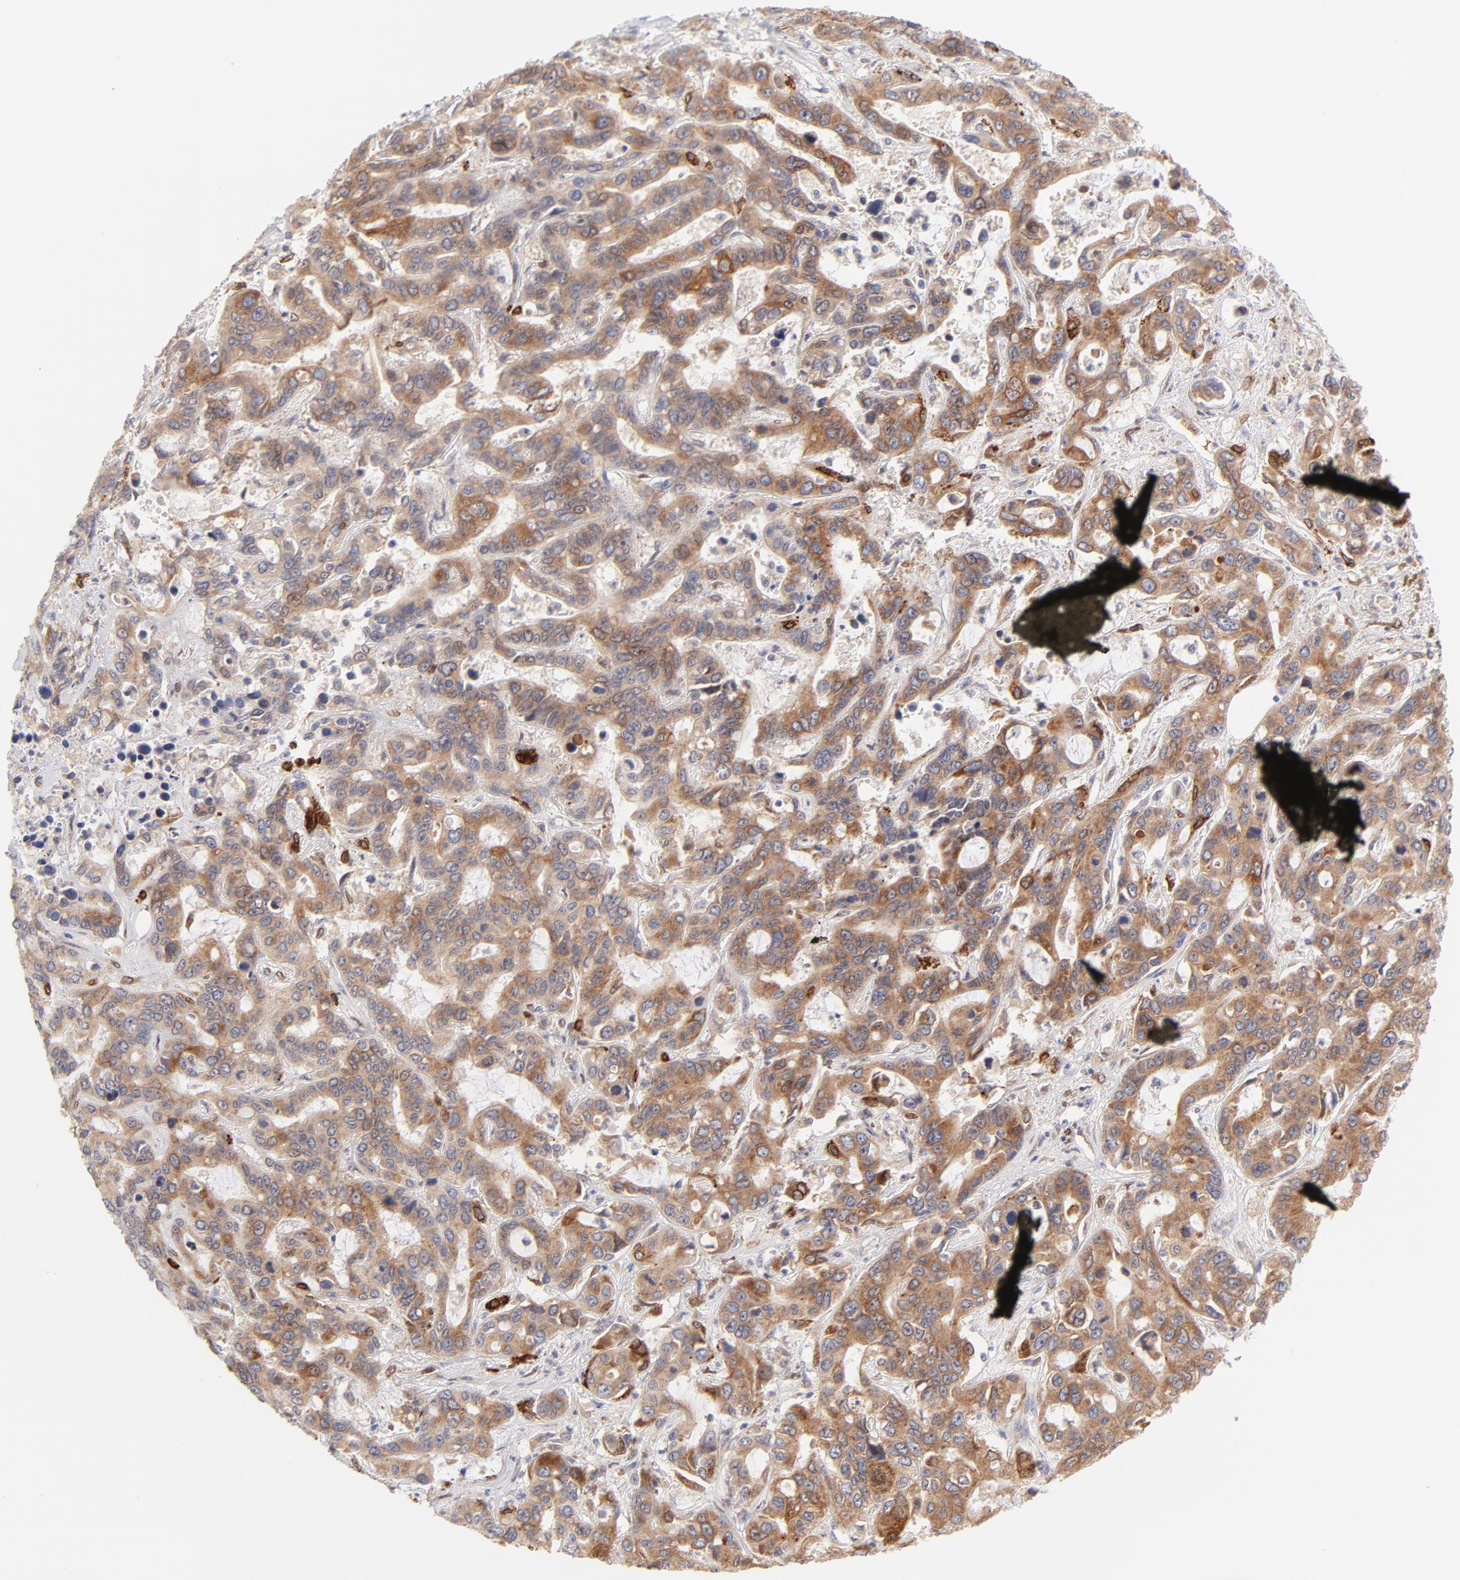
{"staining": {"intensity": "moderate", "quantity": ">75%", "location": "cytoplasmic/membranous"}, "tissue": "liver cancer", "cell_type": "Tumor cells", "image_type": "cancer", "snomed": [{"axis": "morphology", "description": "Cholangiocarcinoma"}, {"axis": "topography", "description": "Liver"}], "caption": "This micrograph exhibits immunohistochemistry staining of liver cancer, with medium moderate cytoplasmic/membranous staining in about >75% of tumor cells.", "gene": "RPS6KA1", "patient": {"sex": "female", "age": 65}}